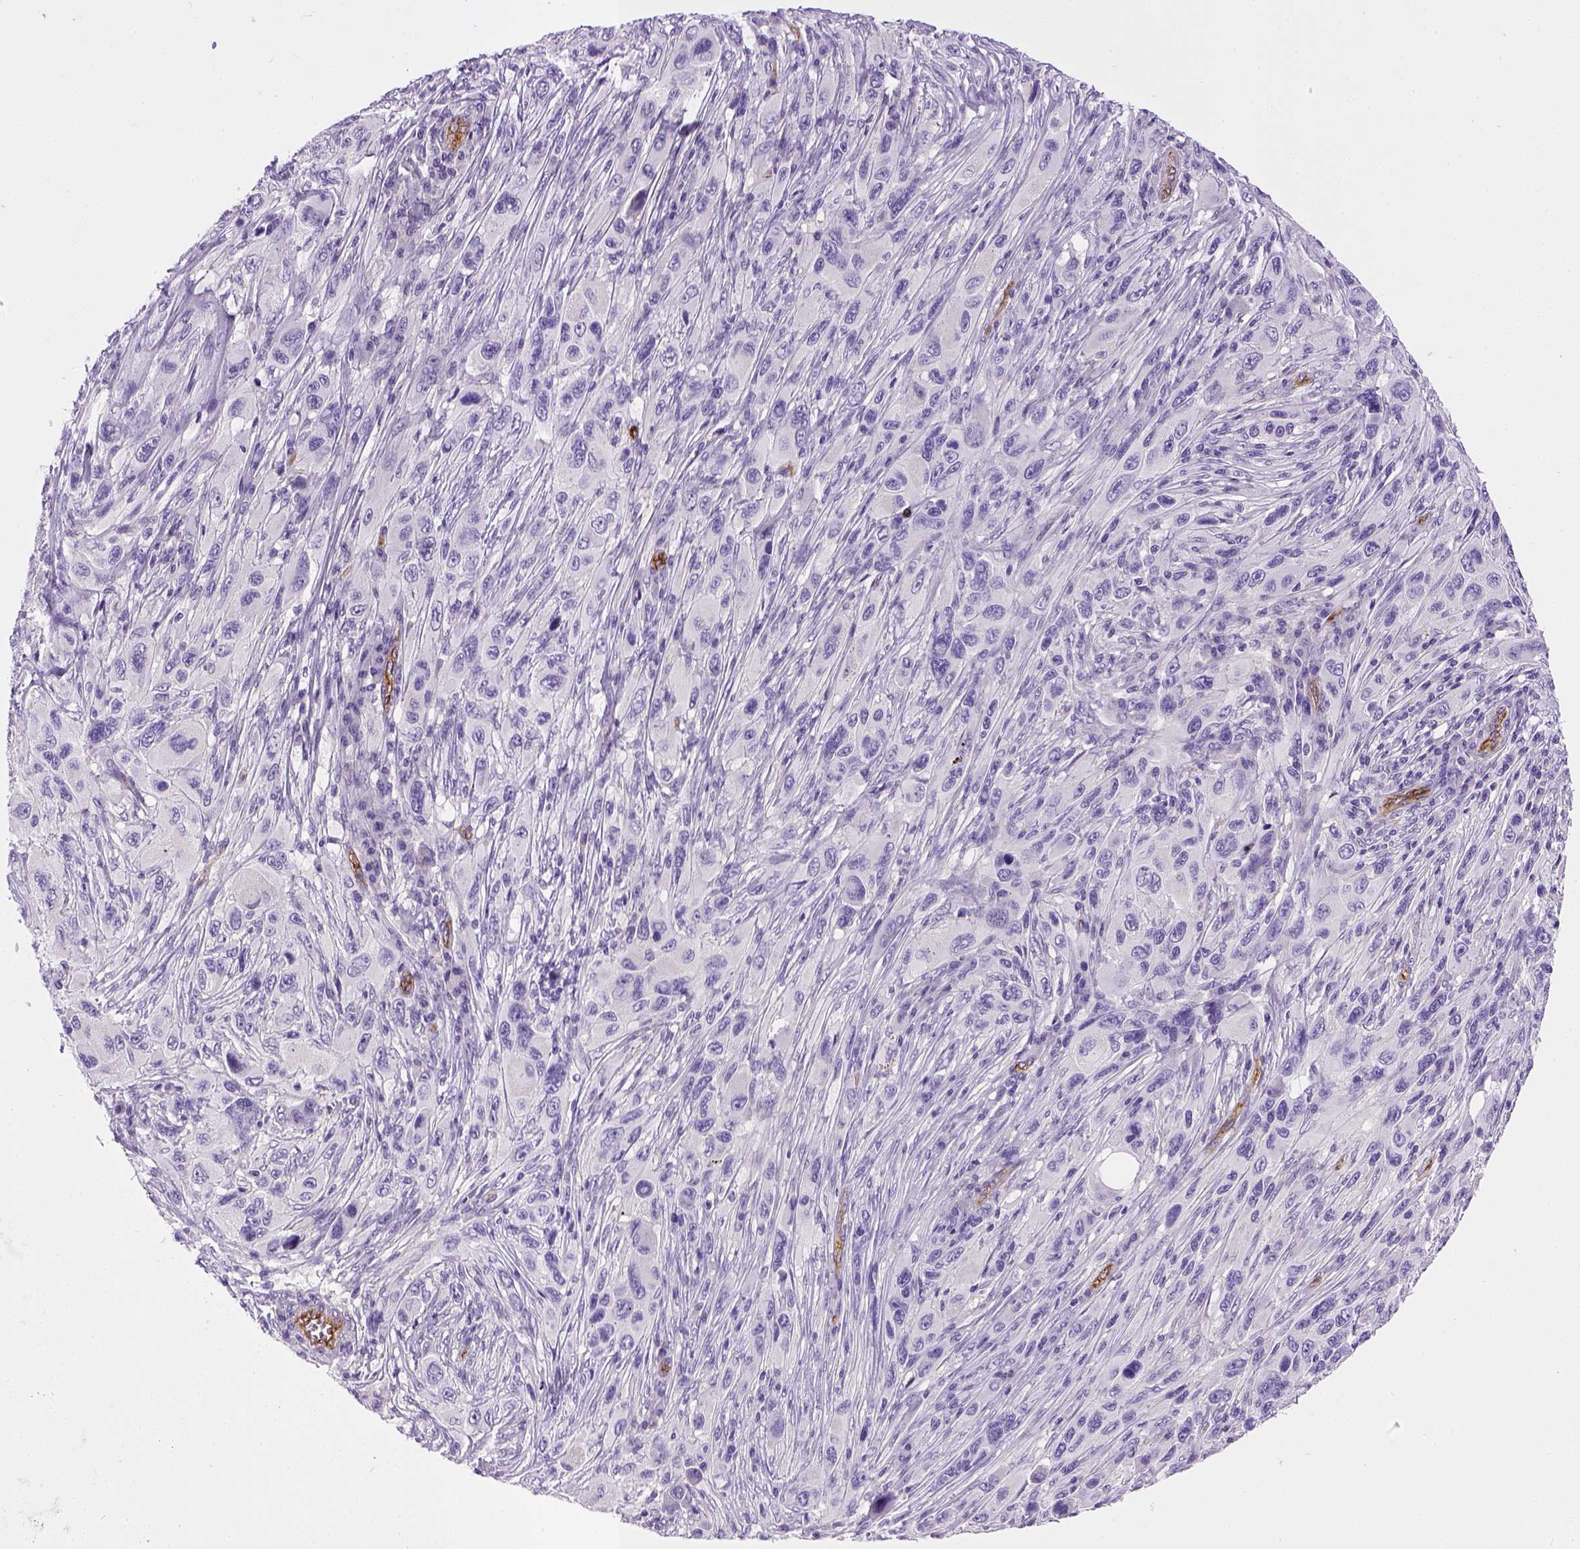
{"staining": {"intensity": "negative", "quantity": "none", "location": "none"}, "tissue": "melanoma", "cell_type": "Tumor cells", "image_type": "cancer", "snomed": [{"axis": "morphology", "description": "Malignant melanoma, NOS"}, {"axis": "topography", "description": "Skin"}], "caption": "This is an immunohistochemistry image of melanoma. There is no positivity in tumor cells.", "gene": "ENG", "patient": {"sex": "male", "age": 53}}